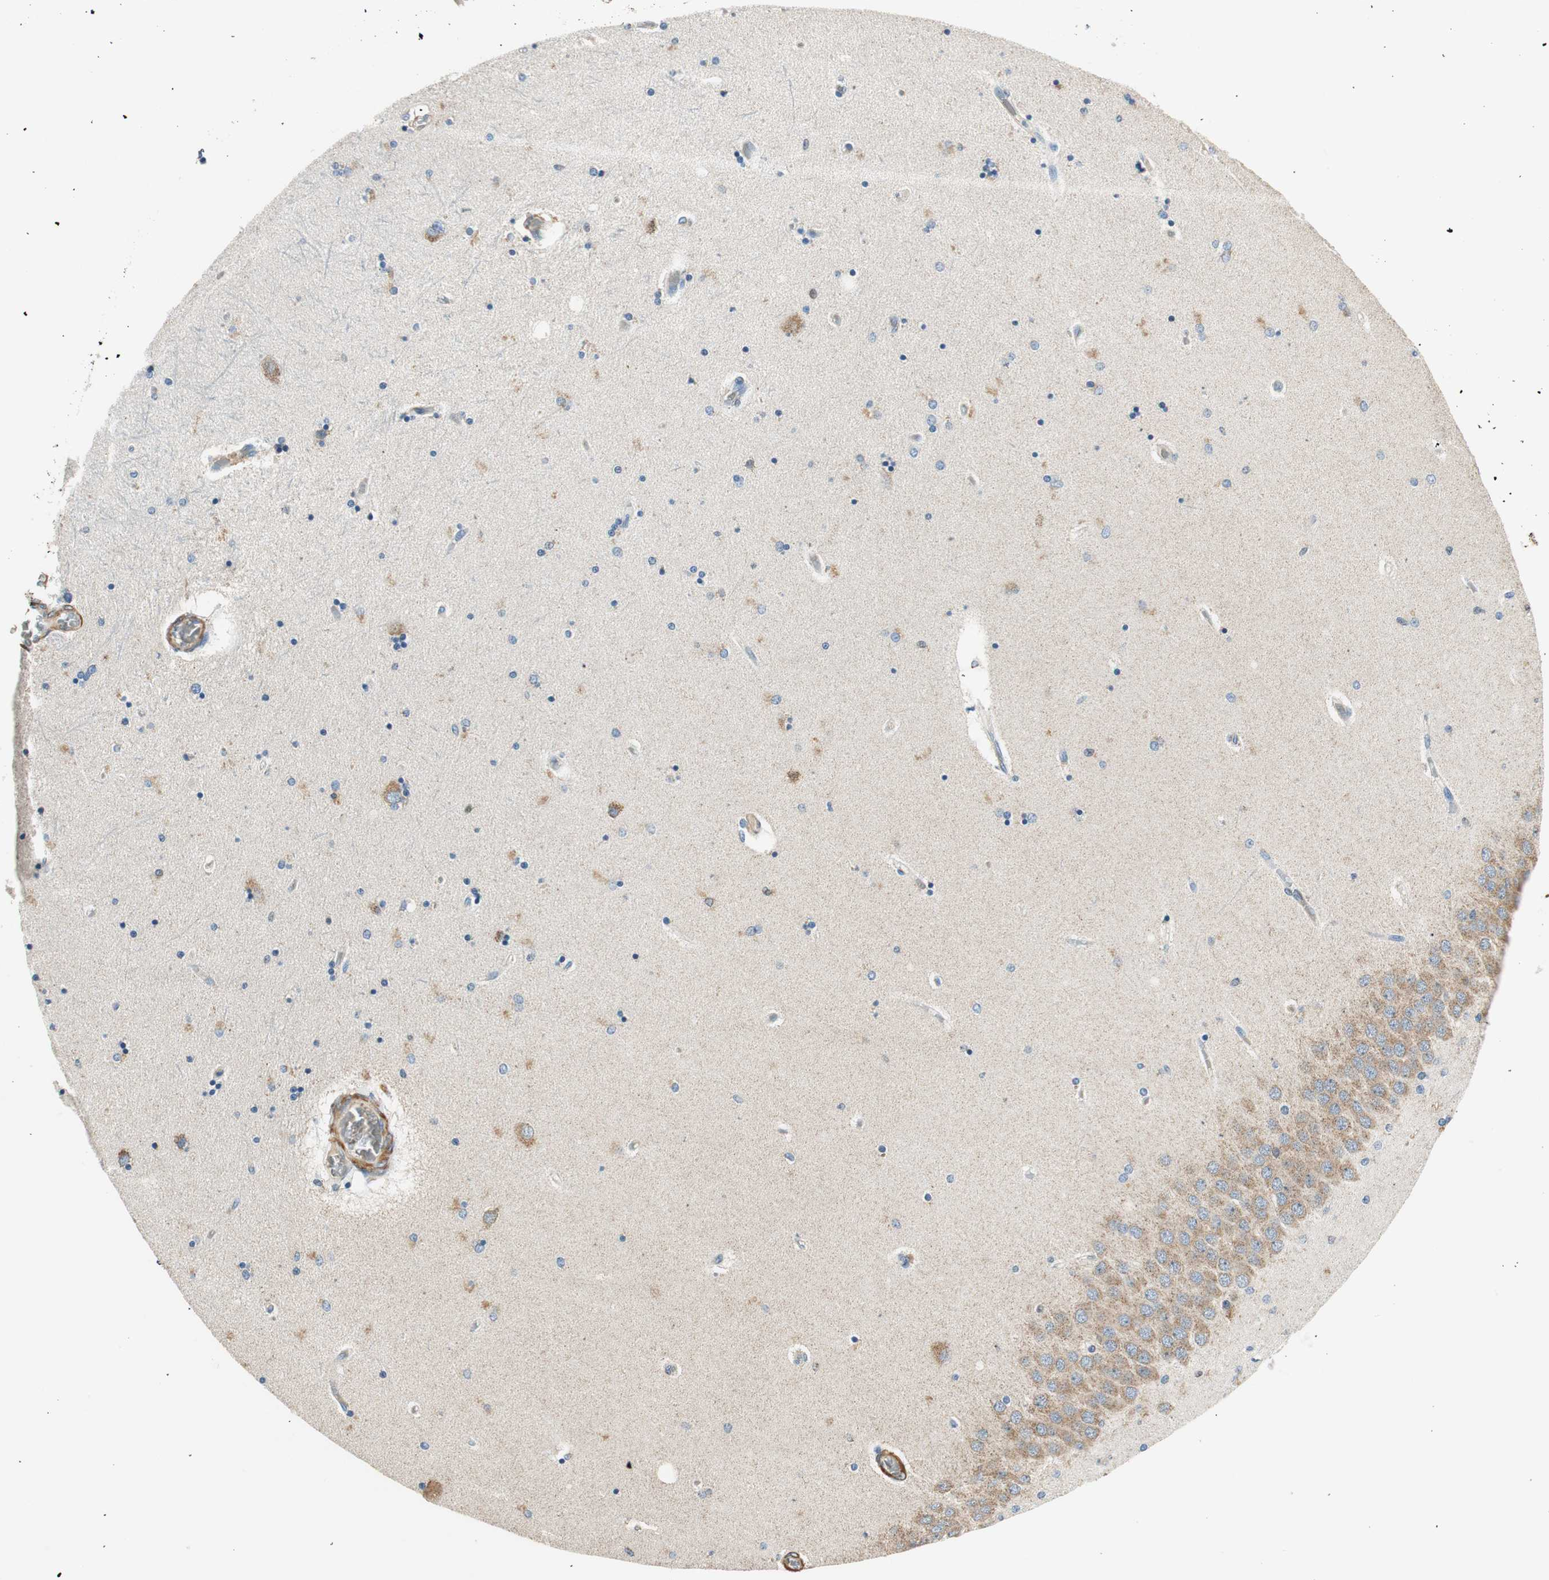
{"staining": {"intensity": "negative", "quantity": "none", "location": "none"}, "tissue": "hippocampus", "cell_type": "Glial cells", "image_type": "normal", "snomed": [{"axis": "morphology", "description": "Normal tissue, NOS"}, {"axis": "topography", "description": "Hippocampus"}], "caption": "Protein analysis of benign hippocampus displays no significant staining in glial cells. (DAB IHC visualized using brightfield microscopy, high magnification).", "gene": "RORB", "patient": {"sex": "female", "age": 54}}